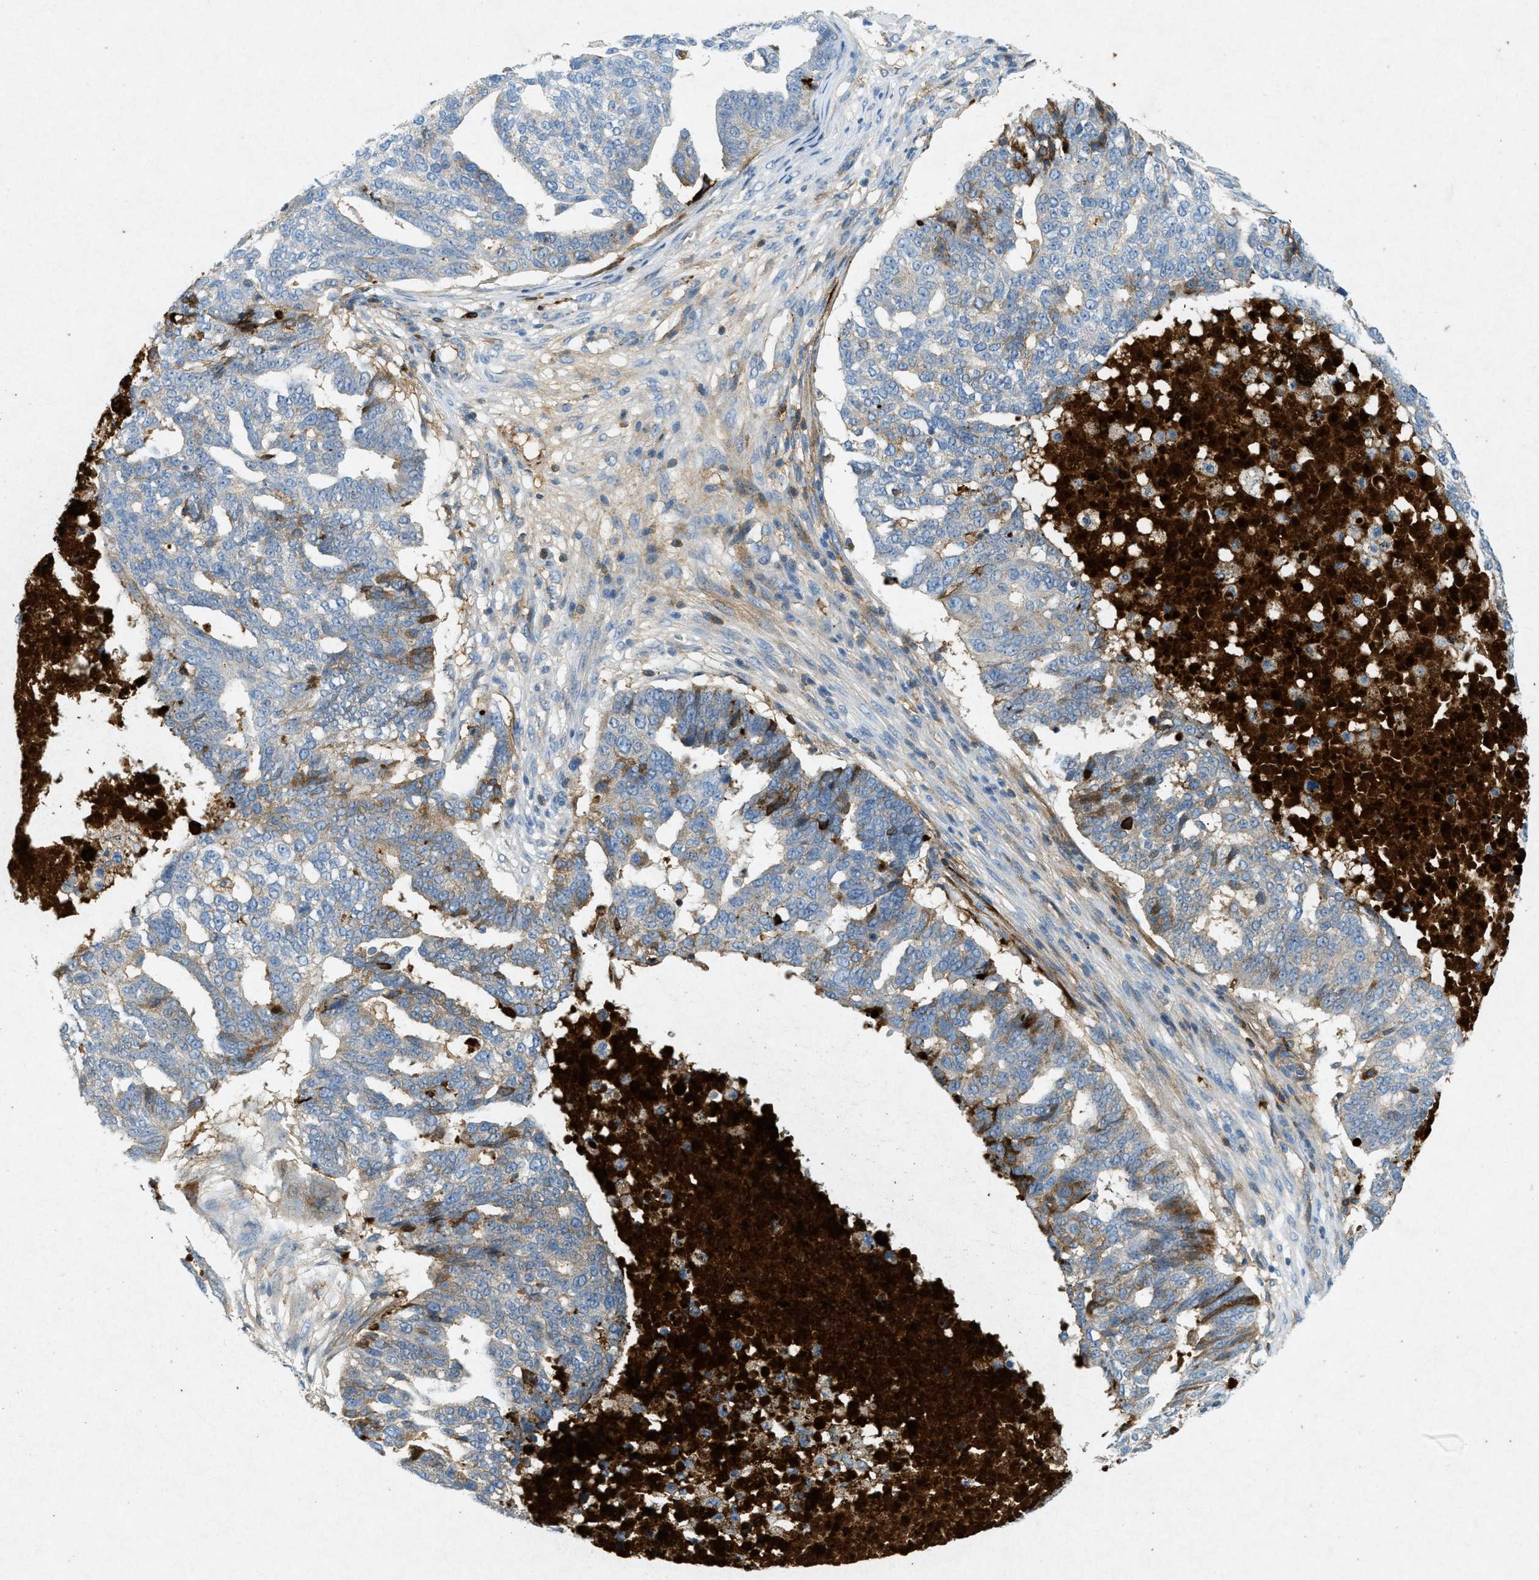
{"staining": {"intensity": "moderate", "quantity": "<25%", "location": "cytoplasmic/membranous"}, "tissue": "ovarian cancer", "cell_type": "Tumor cells", "image_type": "cancer", "snomed": [{"axis": "morphology", "description": "Cystadenocarcinoma, serous, NOS"}, {"axis": "topography", "description": "Ovary"}], "caption": "Immunohistochemical staining of ovarian cancer exhibits low levels of moderate cytoplasmic/membranous positivity in about <25% of tumor cells.", "gene": "F2", "patient": {"sex": "female", "age": 59}}